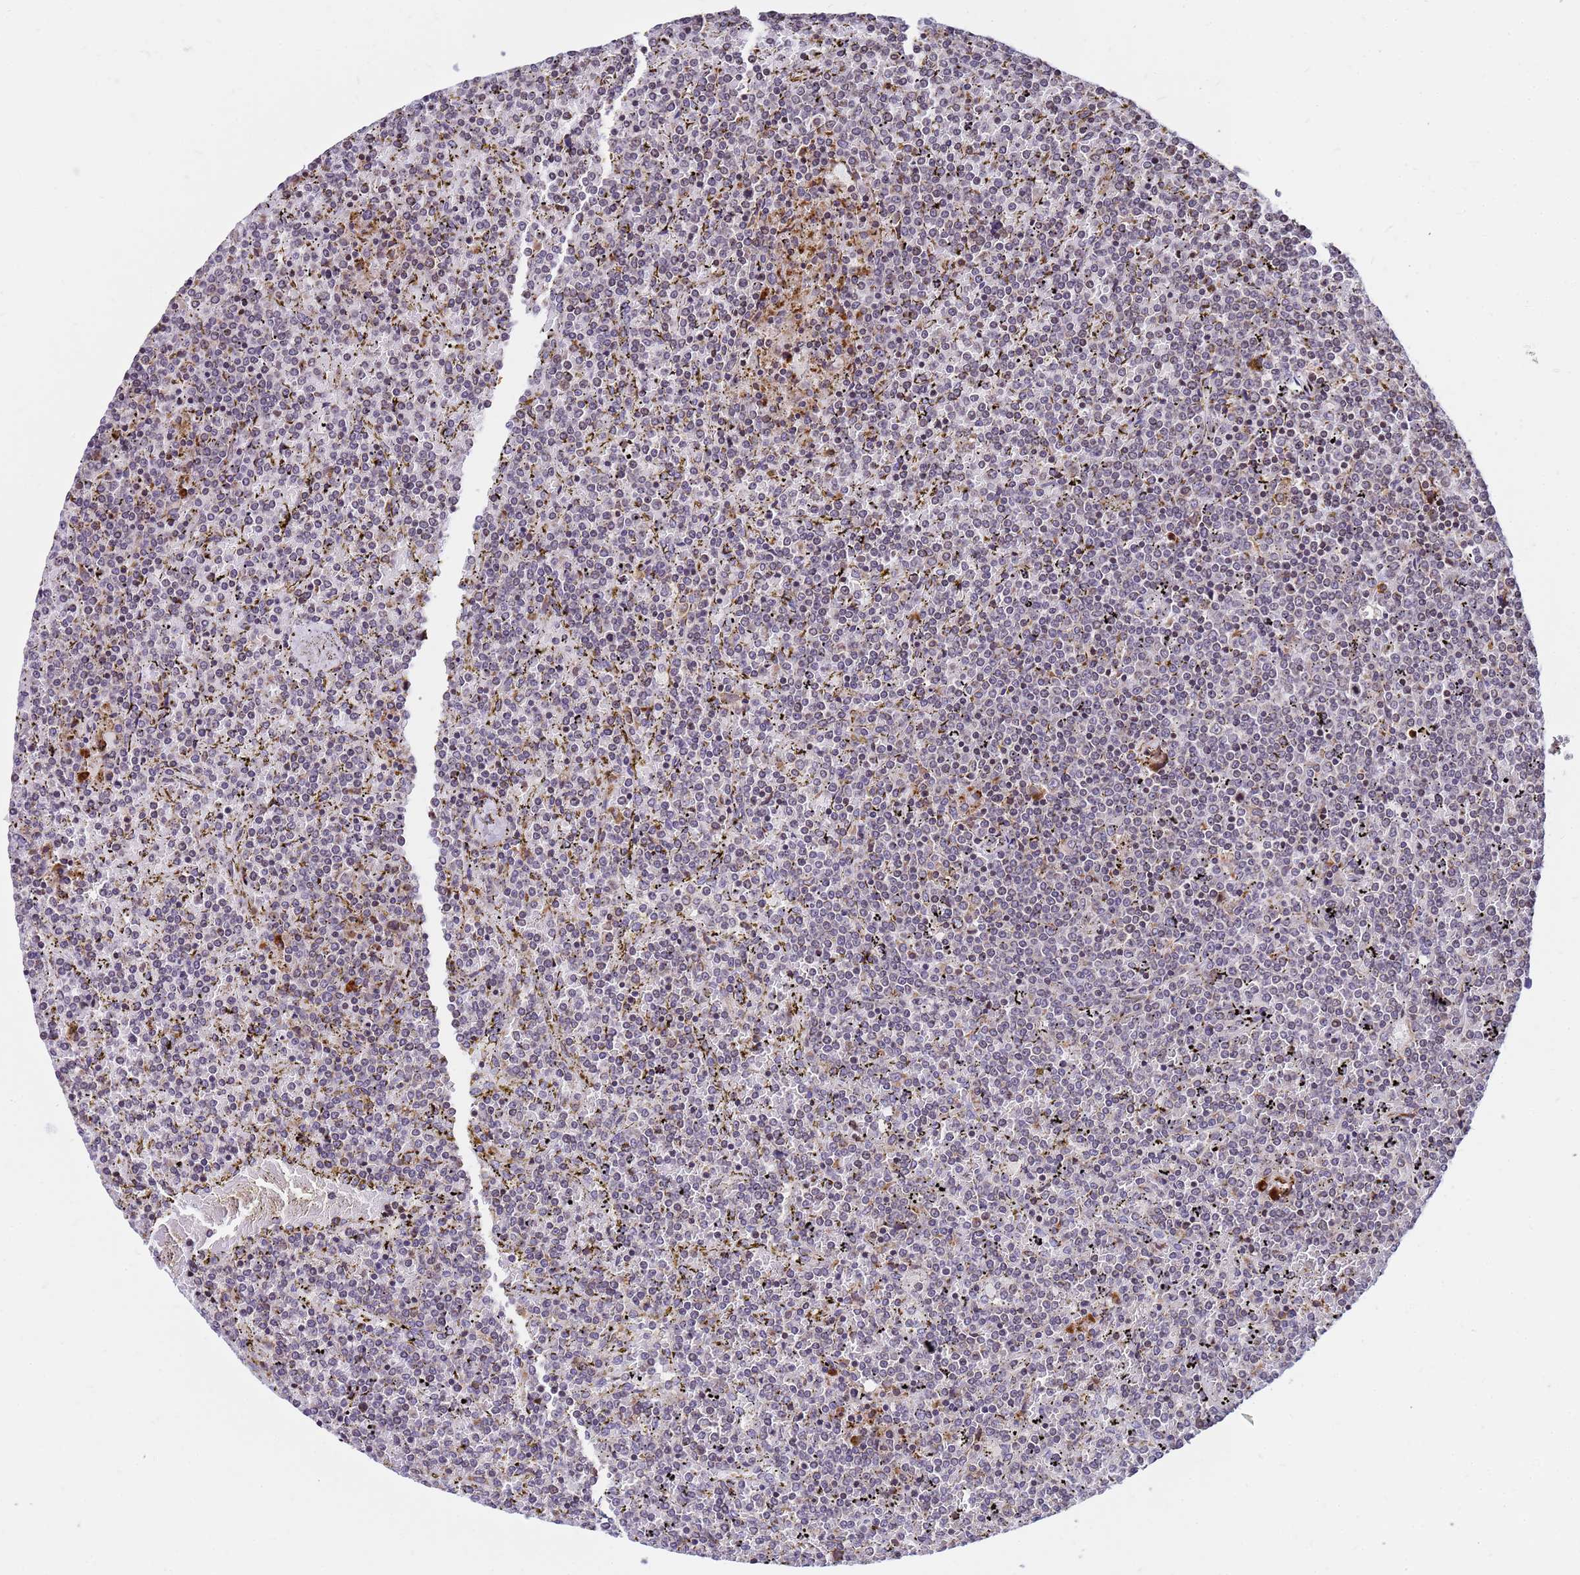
{"staining": {"intensity": "weak", "quantity": "25%-75%", "location": "cytoplasmic/membranous"}, "tissue": "lymphoma", "cell_type": "Tumor cells", "image_type": "cancer", "snomed": [{"axis": "morphology", "description": "Malignant lymphoma, non-Hodgkin's type, Low grade"}, {"axis": "topography", "description": "Spleen"}], "caption": "Immunohistochemistry of human low-grade malignant lymphoma, non-Hodgkin's type reveals low levels of weak cytoplasmic/membranous positivity in approximately 25%-75% of tumor cells. (Brightfield microscopy of DAB IHC at high magnification).", "gene": "SSR4", "patient": {"sex": "female", "age": 19}}